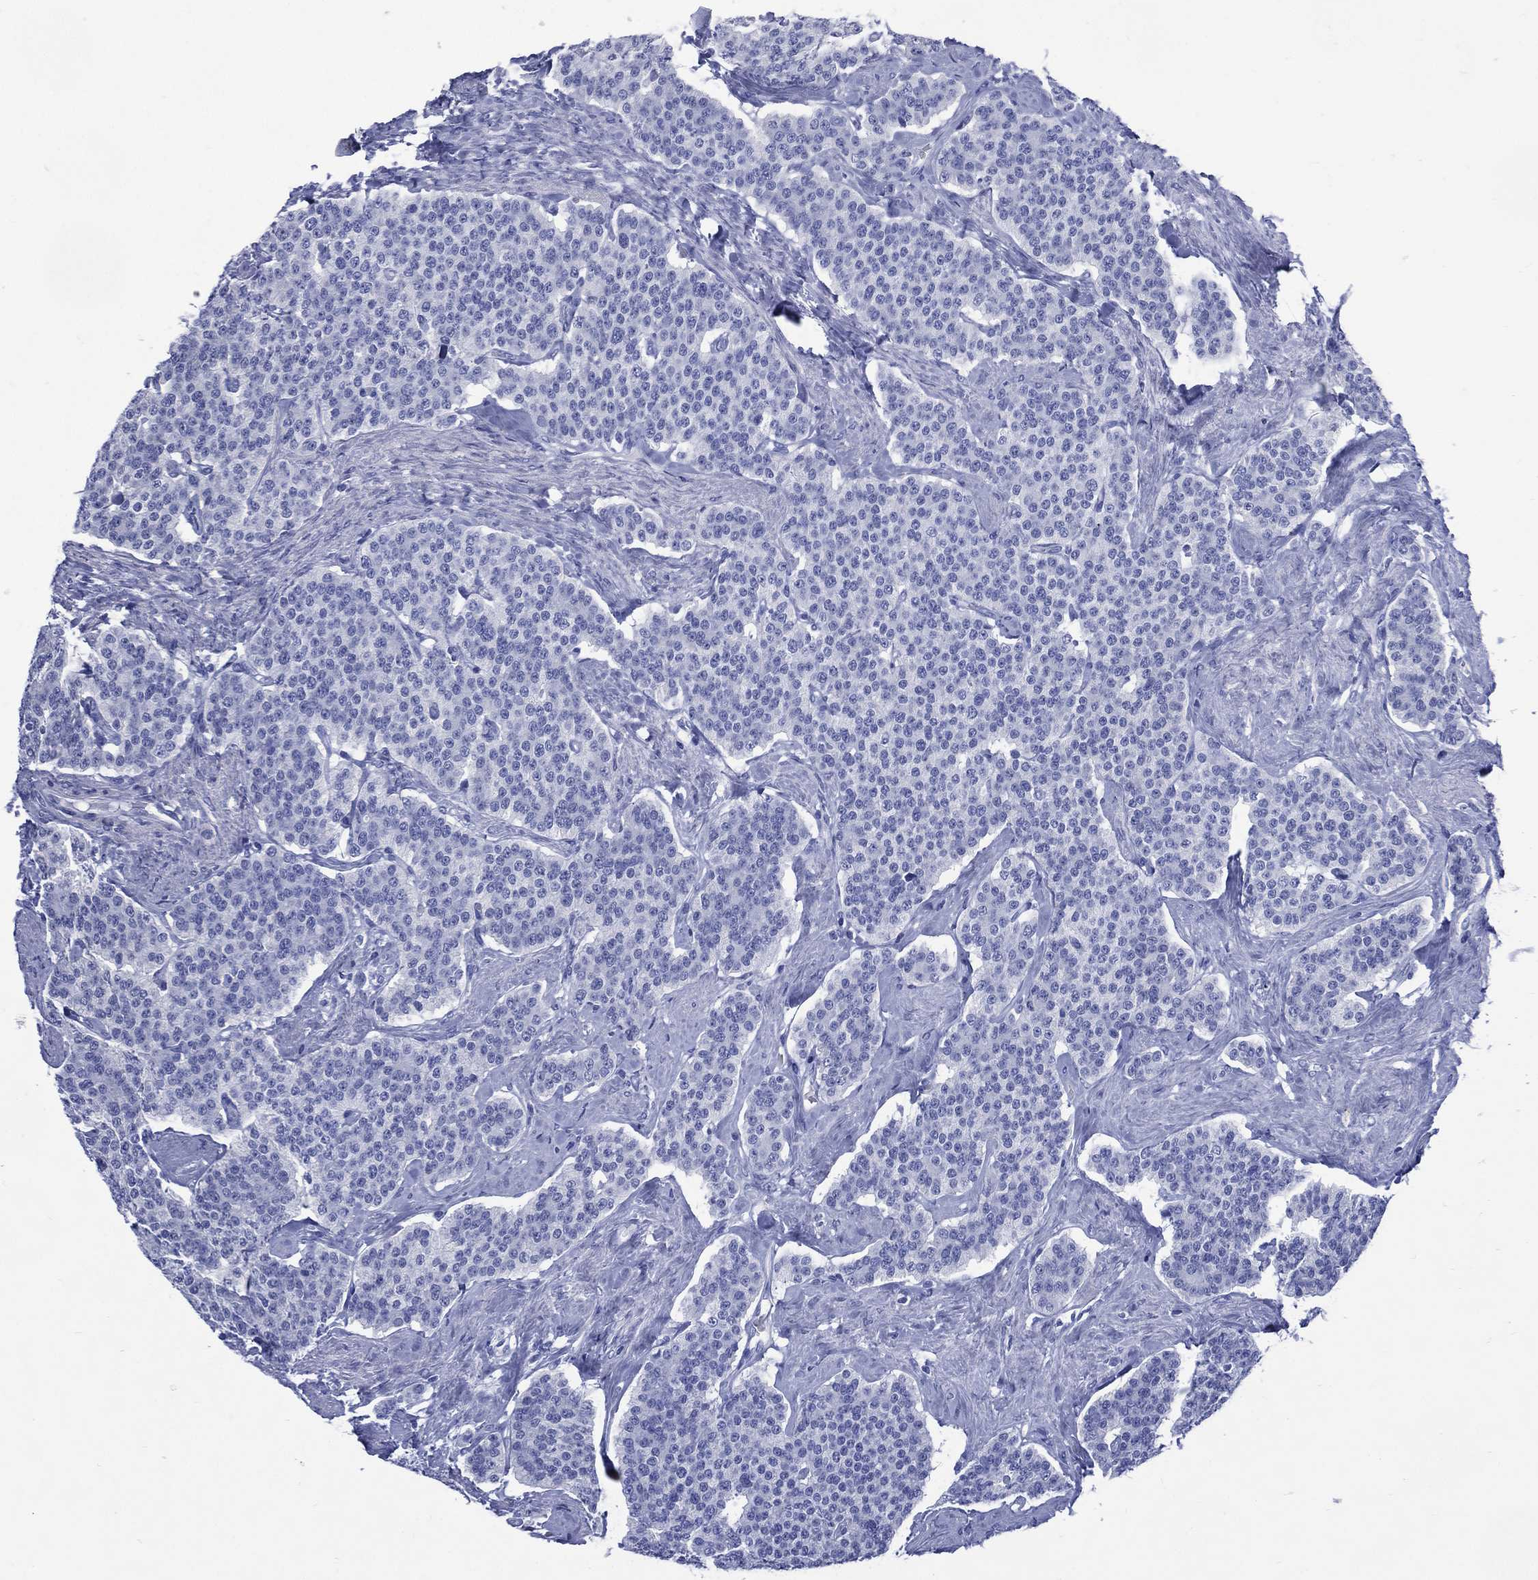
{"staining": {"intensity": "negative", "quantity": "none", "location": "none"}, "tissue": "carcinoid", "cell_type": "Tumor cells", "image_type": "cancer", "snomed": [{"axis": "morphology", "description": "Carcinoid, malignant, NOS"}, {"axis": "topography", "description": "Small intestine"}], "caption": "Tumor cells show no significant positivity in malignant carcinoid. The staining is performed using DAB brown chromogen with nuclei counter-stained in using hematoxylin.", "gene": "SHCBP1L", "patient": {"sex": "female", "age": 58}}